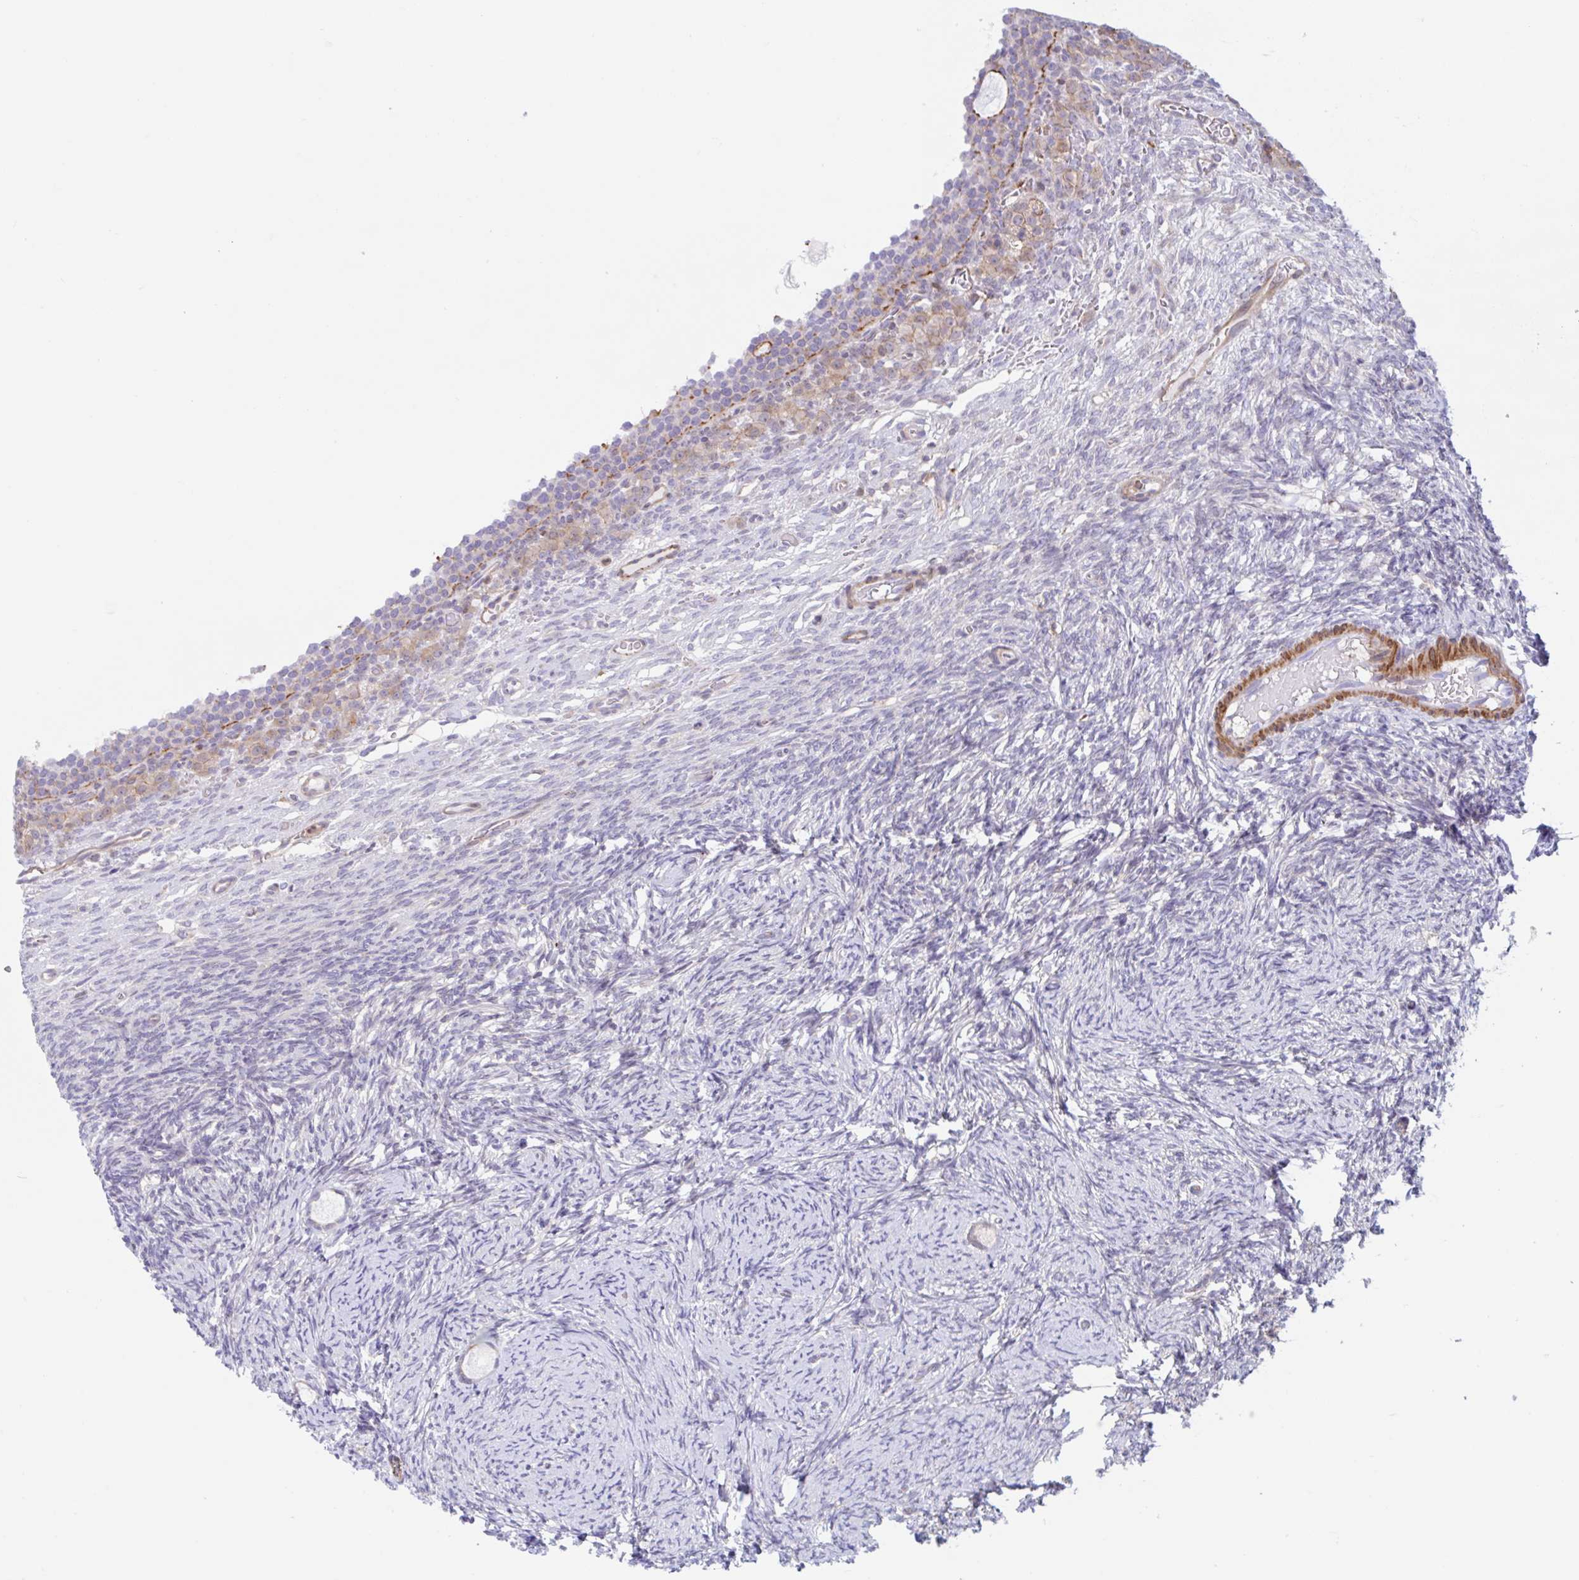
{"staining": {"intensity": "negative", "quantity": "none", "location": "none"}, "tissue": "ovary", "cell_type": "Follicle cells", "image_type": "normal", "snomed": [{"axis": "morphology", "description": "Normal tissue, NOS"}, {"axis": "topography", "description": "Ovary"}], "caption": "The photomicrograph displays no staining of follicle cells in unremarkable ovary. (DAB immunohistochemistry visualized using brightfield microscopy, high magnification).", "gene": "EFHD1", "patient": {"sex": "female", "age": 34}}